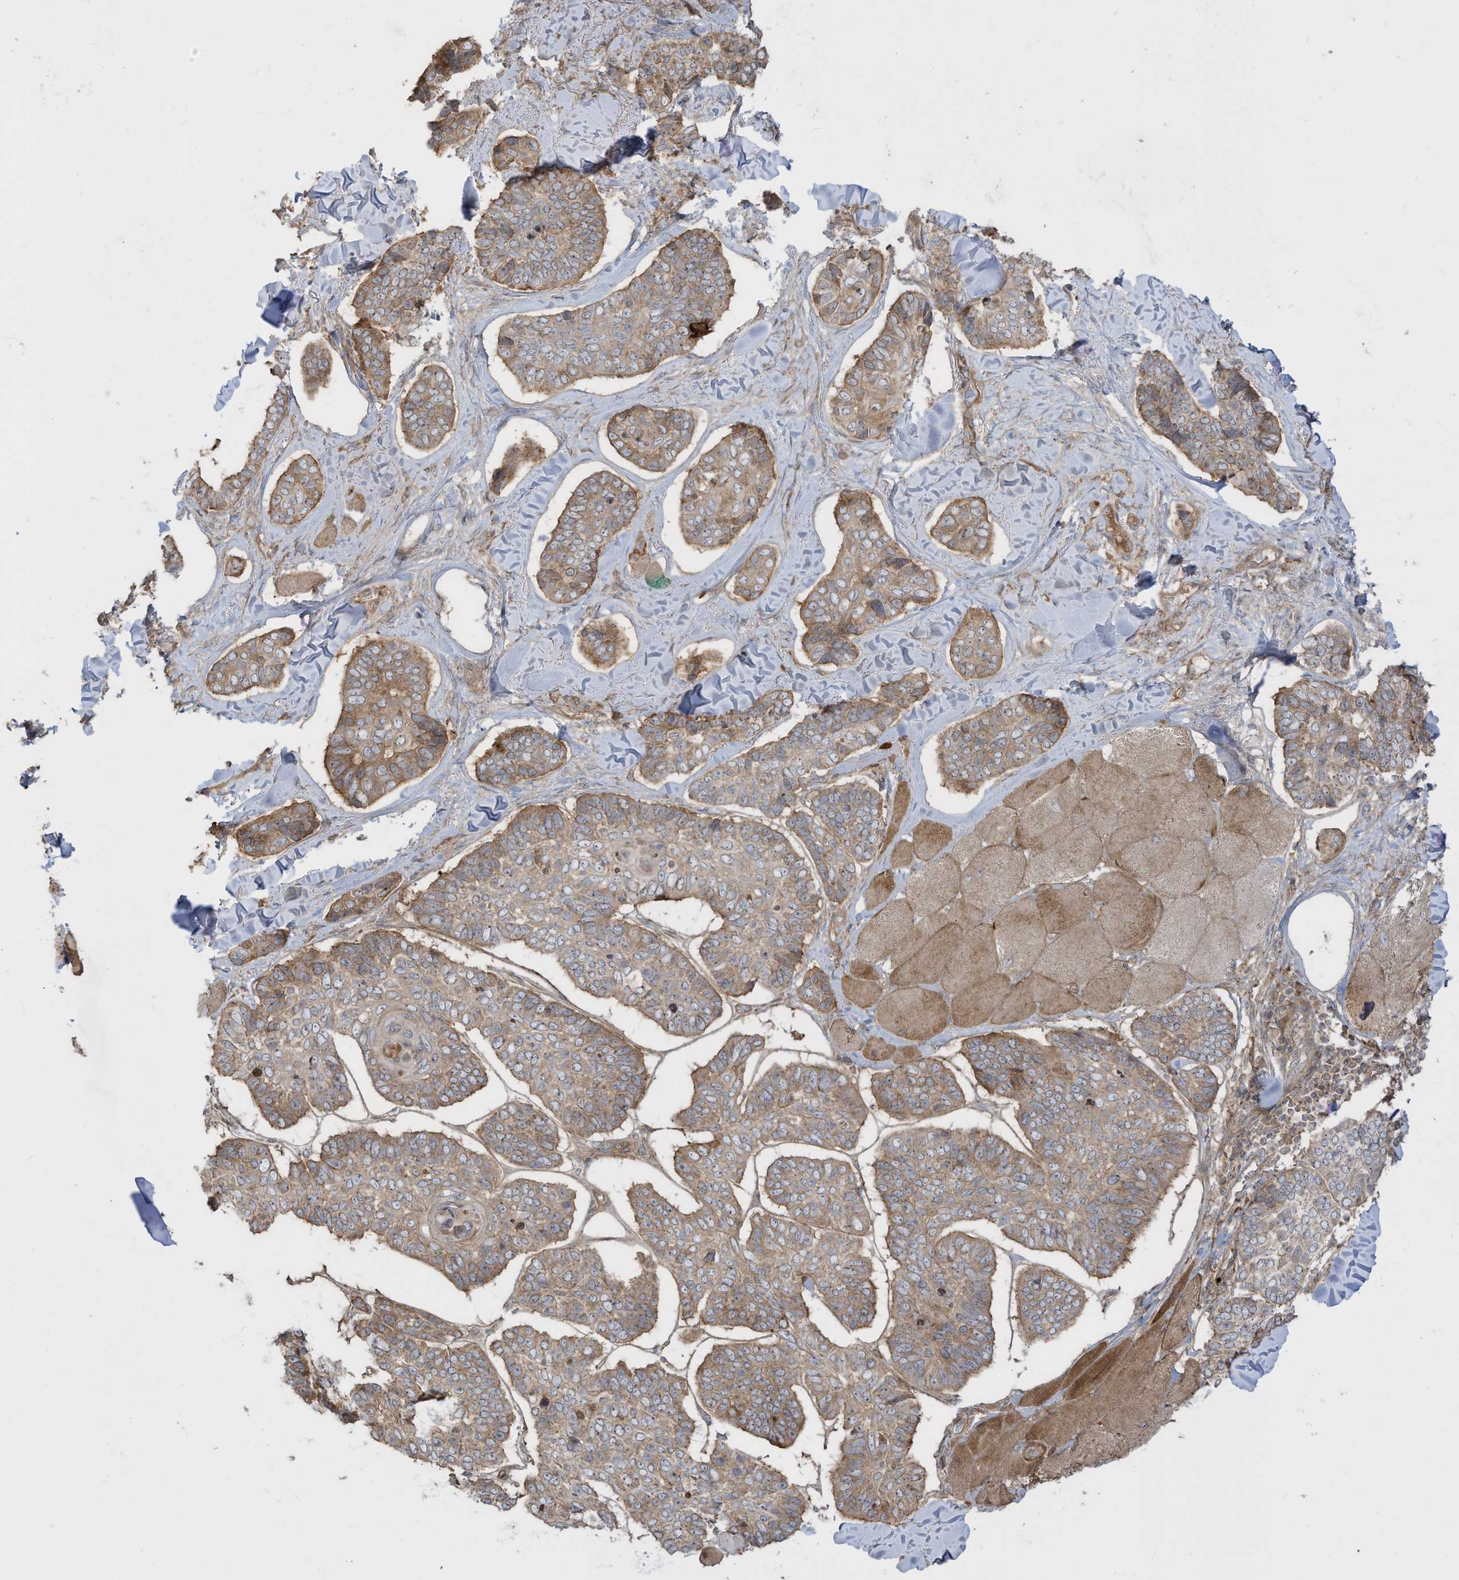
{"staining": {"intensity": "moderate", "quantity": ">75%", "location": "cytoplasmic/membranous"}, "tissue": "skin cancer", "cell_type": "Tumor cells", "image_type": "cancer", "snomed": [{"axis": "morphology", "description": "Basal cell carcinoma"}, {"axis": "topography", "description": "Skin"}], "caption": "High-magnification brightfield microscopy of skin cancer (basal cell carcinoma) stained with DAB (3,3'-diaminobenzidine) (brown) and counterstained with hematoxylin (blue). tumor cells exhibit moderate cytoplasmic/membranous staining is appreciated in approximately>75% of cells.", "gene": "ENTR1", "patient": {"sex": "male", "age": 62}}